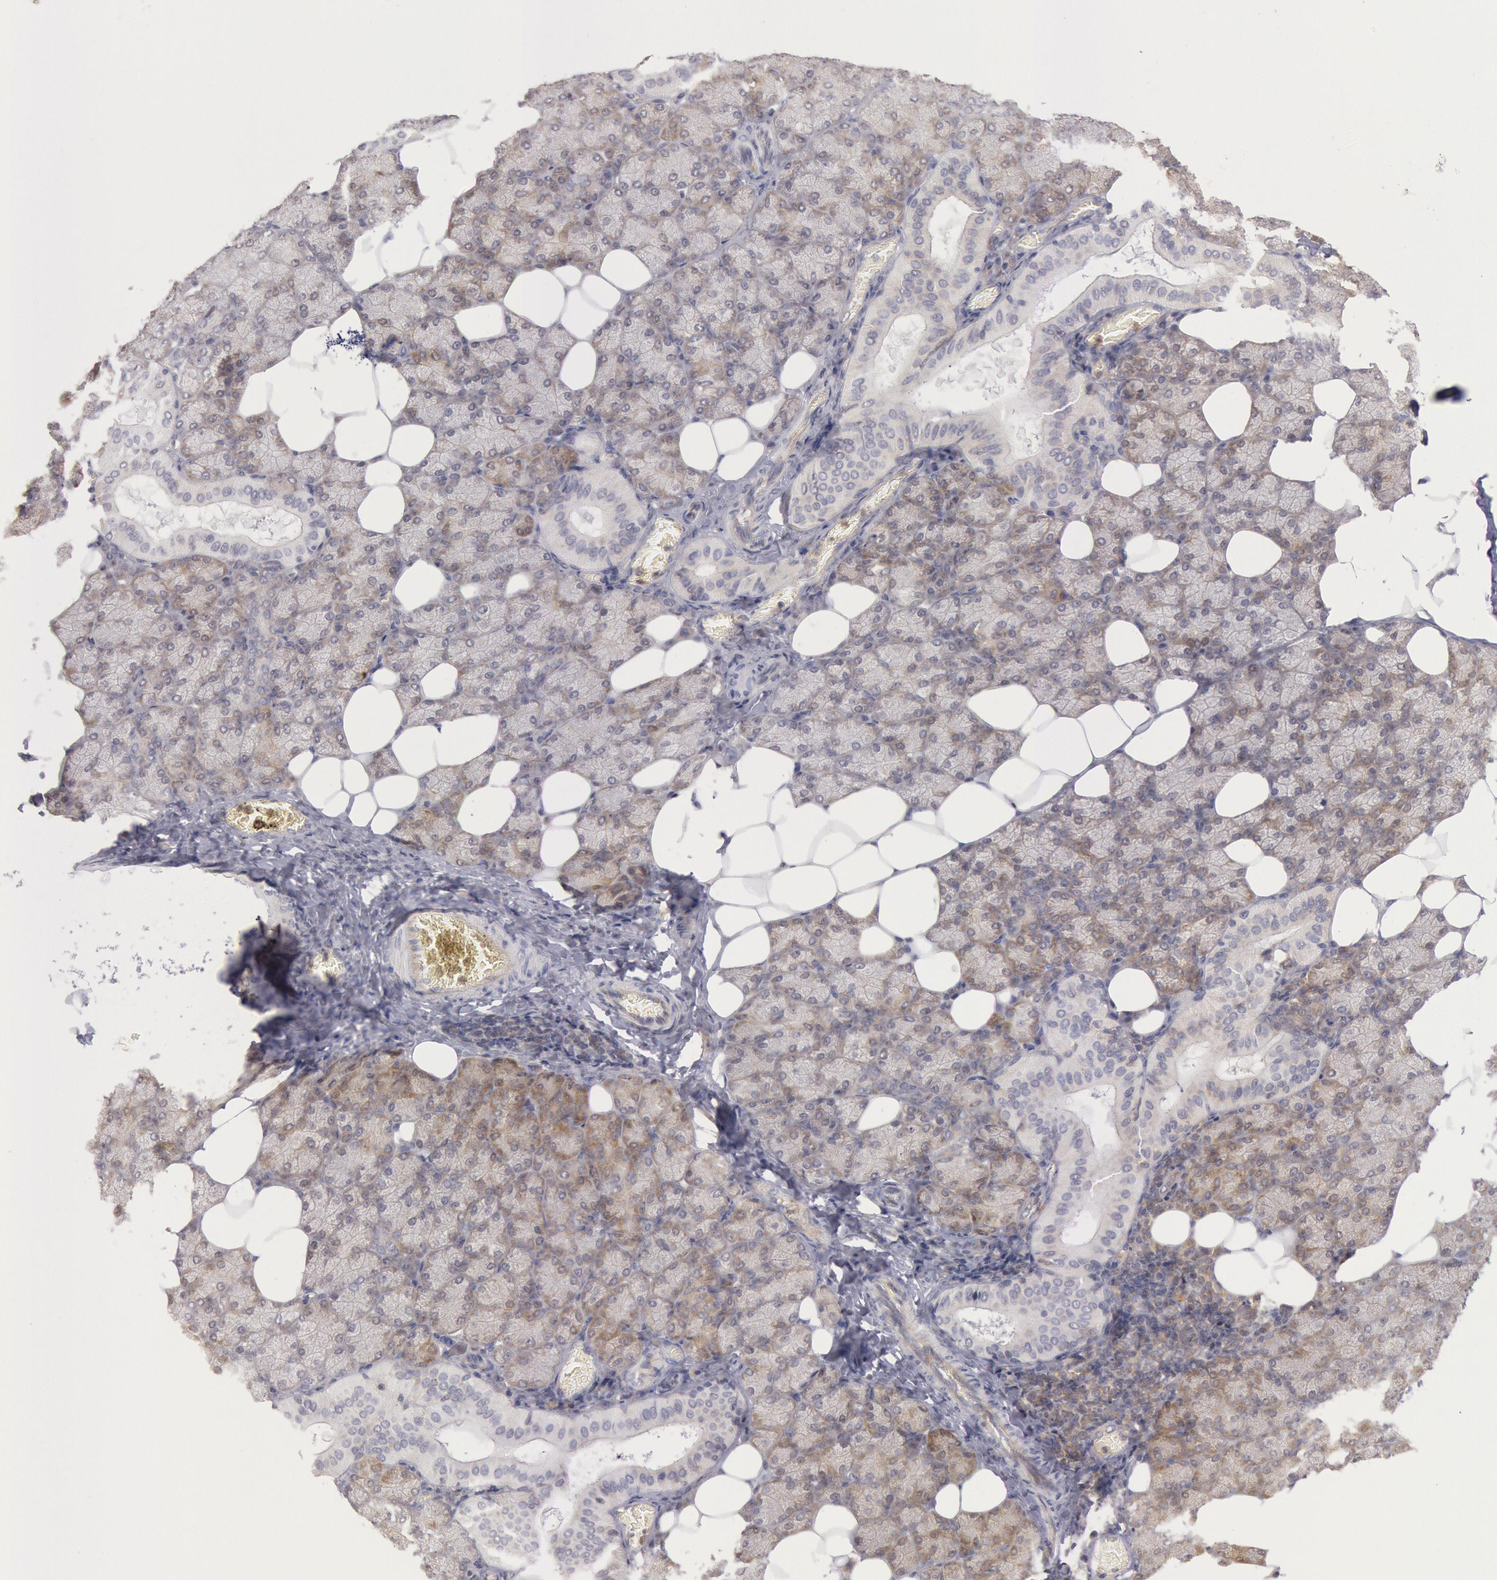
{"staining": {"intensity": "weak", "quantity": "25%-75%", "location": "cytoplasmic/membranous"}, "tissue": "salivary gland", "cell_type": "Glandular cells", "image_type": "normal", "snomed": [{"axis": "morphology", "description": "Normal tissue, NOS"}, {"axis": "topography", "description": "Lymph node"}, {"axis": "topography", "description": "Salivary gland"}], "caption": "A histopathology image of human salivary gland stained for a protein shows weak cytoplasmic/membranous brown staining in glandular cells. The staining is performed using DAB (3,3'-diaminobenzidine) brown chromogen to label protein expression. The nuclei are counter-stained blue using hematoxylin.", "gene": "PIK3R1", "patient": {"sex": "male", "age": 8}}